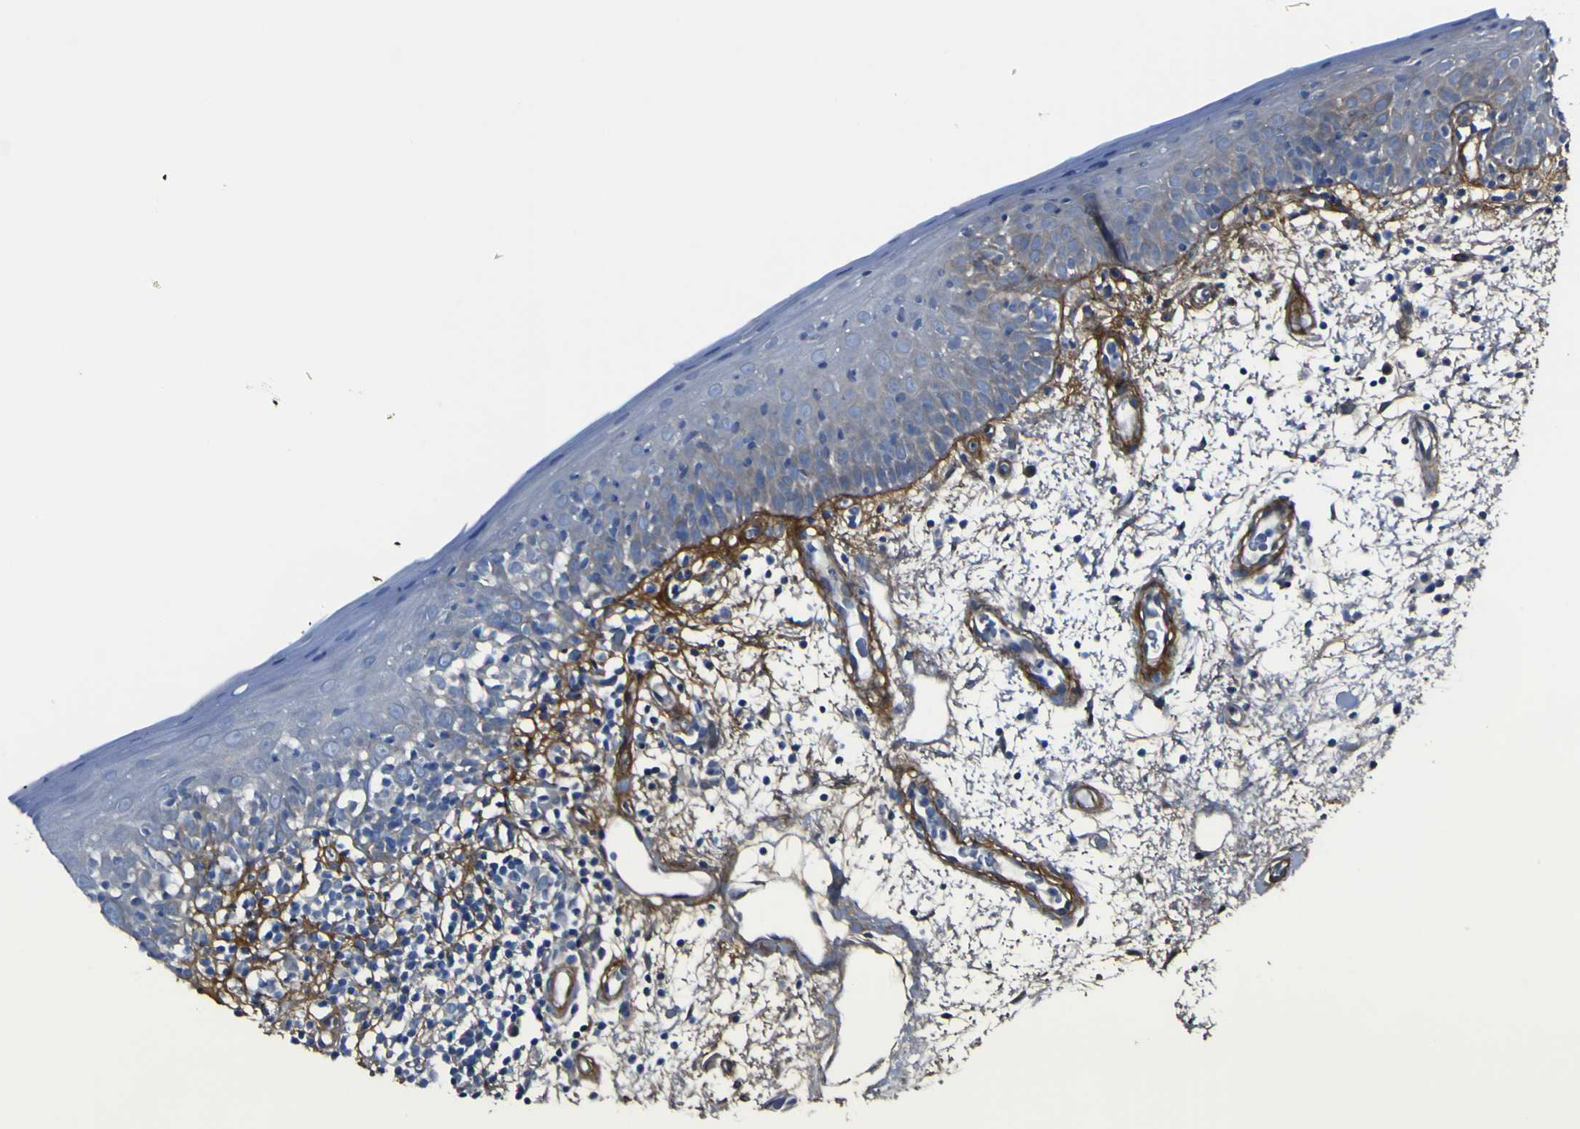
{"staining": {"intensity": "negative", "quantity": "none", "location": "none"}, "tissue": "oral mucosa", "cell_type": "Squamous epithelial cells", "image_type": "normal", "snomed": [{"axis": "morphology", "description": "Normal tissue, NOS"}, {"axis": "morphology", "description": "Squamous cell carcinoma, NOS"}, {"axis": "topography", "description": "Skeletal muscle"}, {"axis": "topography", "description": "Oral tissue"}, {"axis": "topography", "description": "Head-Neck"}], "caption": "Immunohistochemistry (IHC) micrograph of benign oral mucosa: oral mucosa stained with DAB displays no significant protein staining in squamous epithelial cells. Brightfield microscopy of IHC stained with DAB (3,3'-diaminobenzidine) (brown) and hematoxylin (blue), captured at high magnification.", "gene": "LRRN1", "patient": {"sex": "male", "age": 71}}